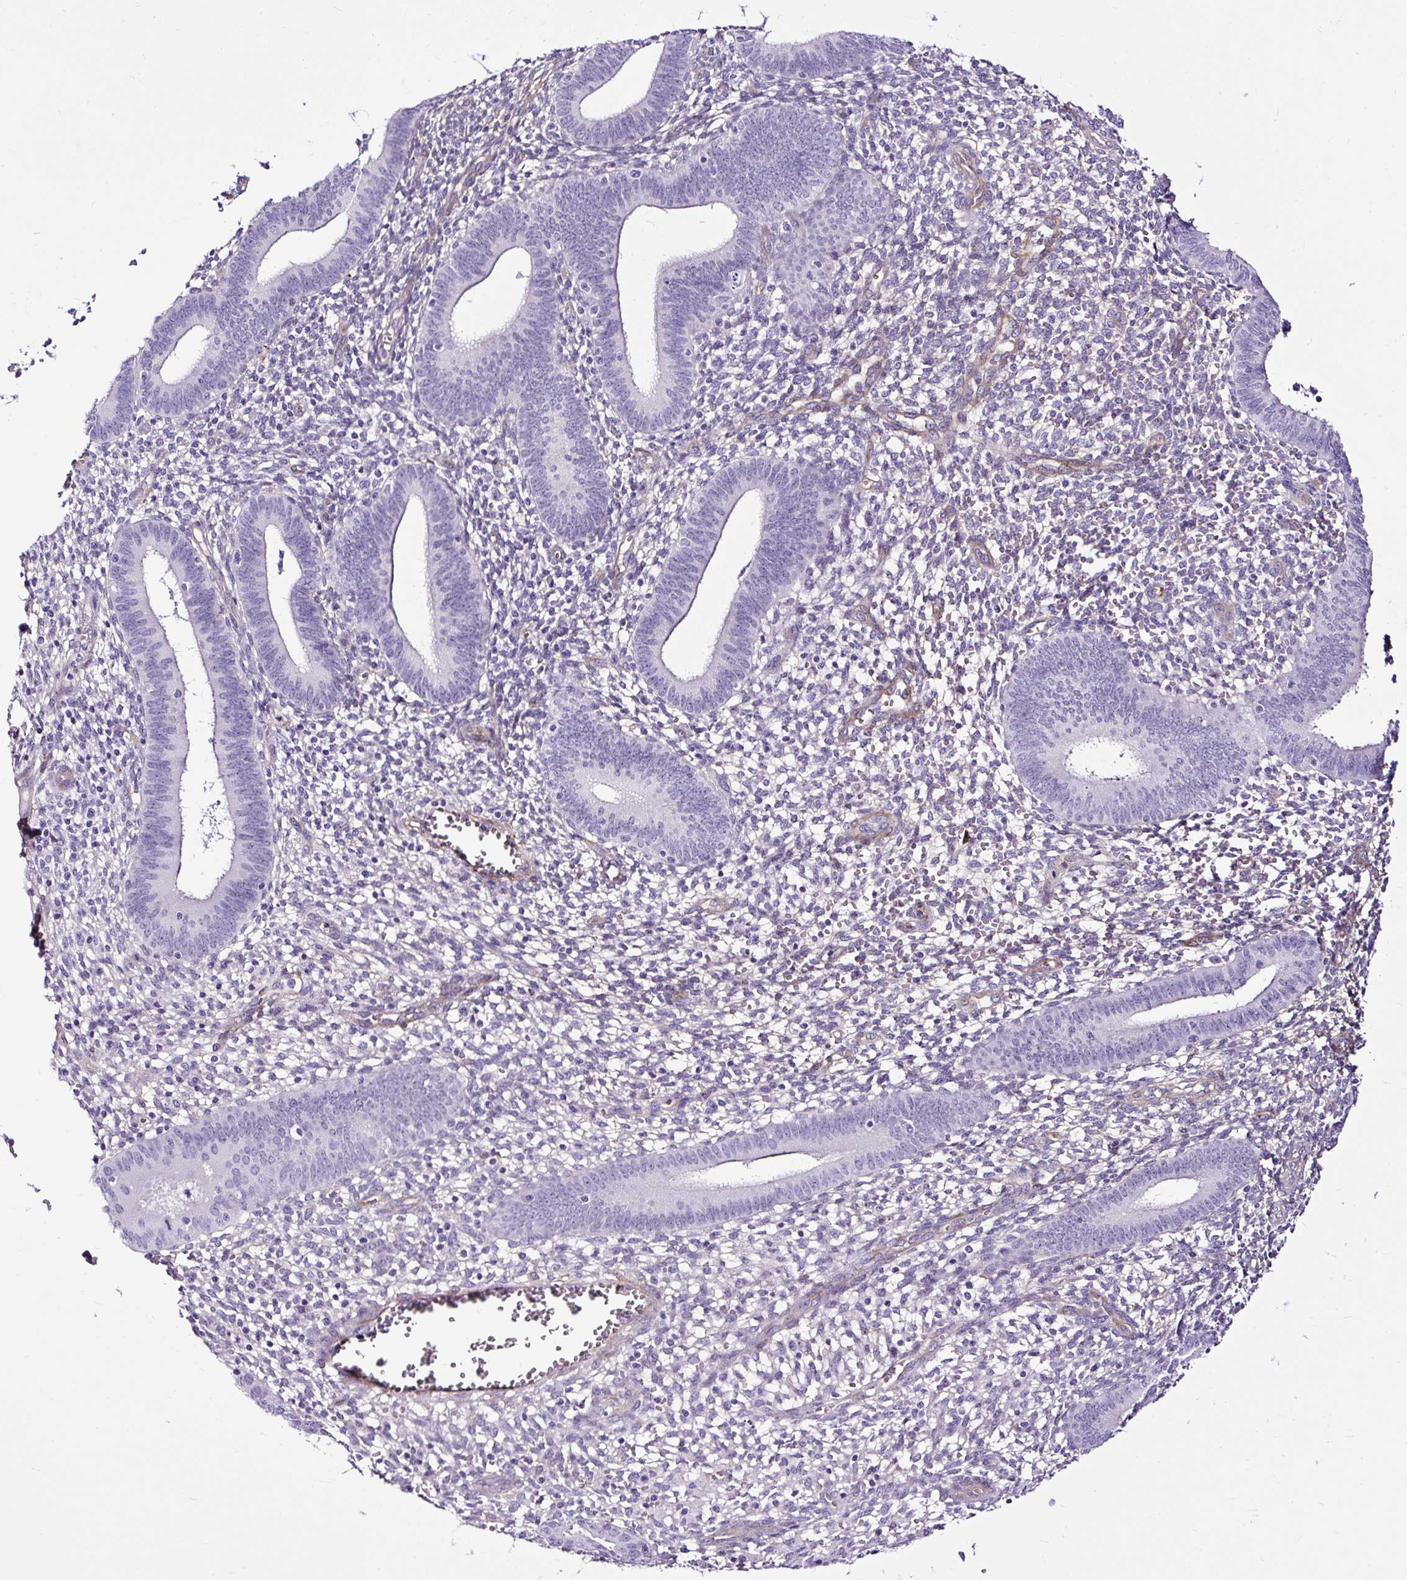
{"staining": {"intensity": "negative", "quantity": "none", "location": "none"}, "tissue": "endometrium", "cell_type": "Cells in endometrial stroma", "image_type": "normal", "snomed": [{"axis": "morphology", "description": "Normal tissue, NOS"}, {"axis": "topography", "description": "Endometrium"}], "caption": "IHC photomicrograph of unremarkable human endometrium stained for a protein (brown), which demonstrates no expression in cells in endometrial stroma.", "gene": "SLC7A8", "patient": {"sex": "female", "age": 41}}